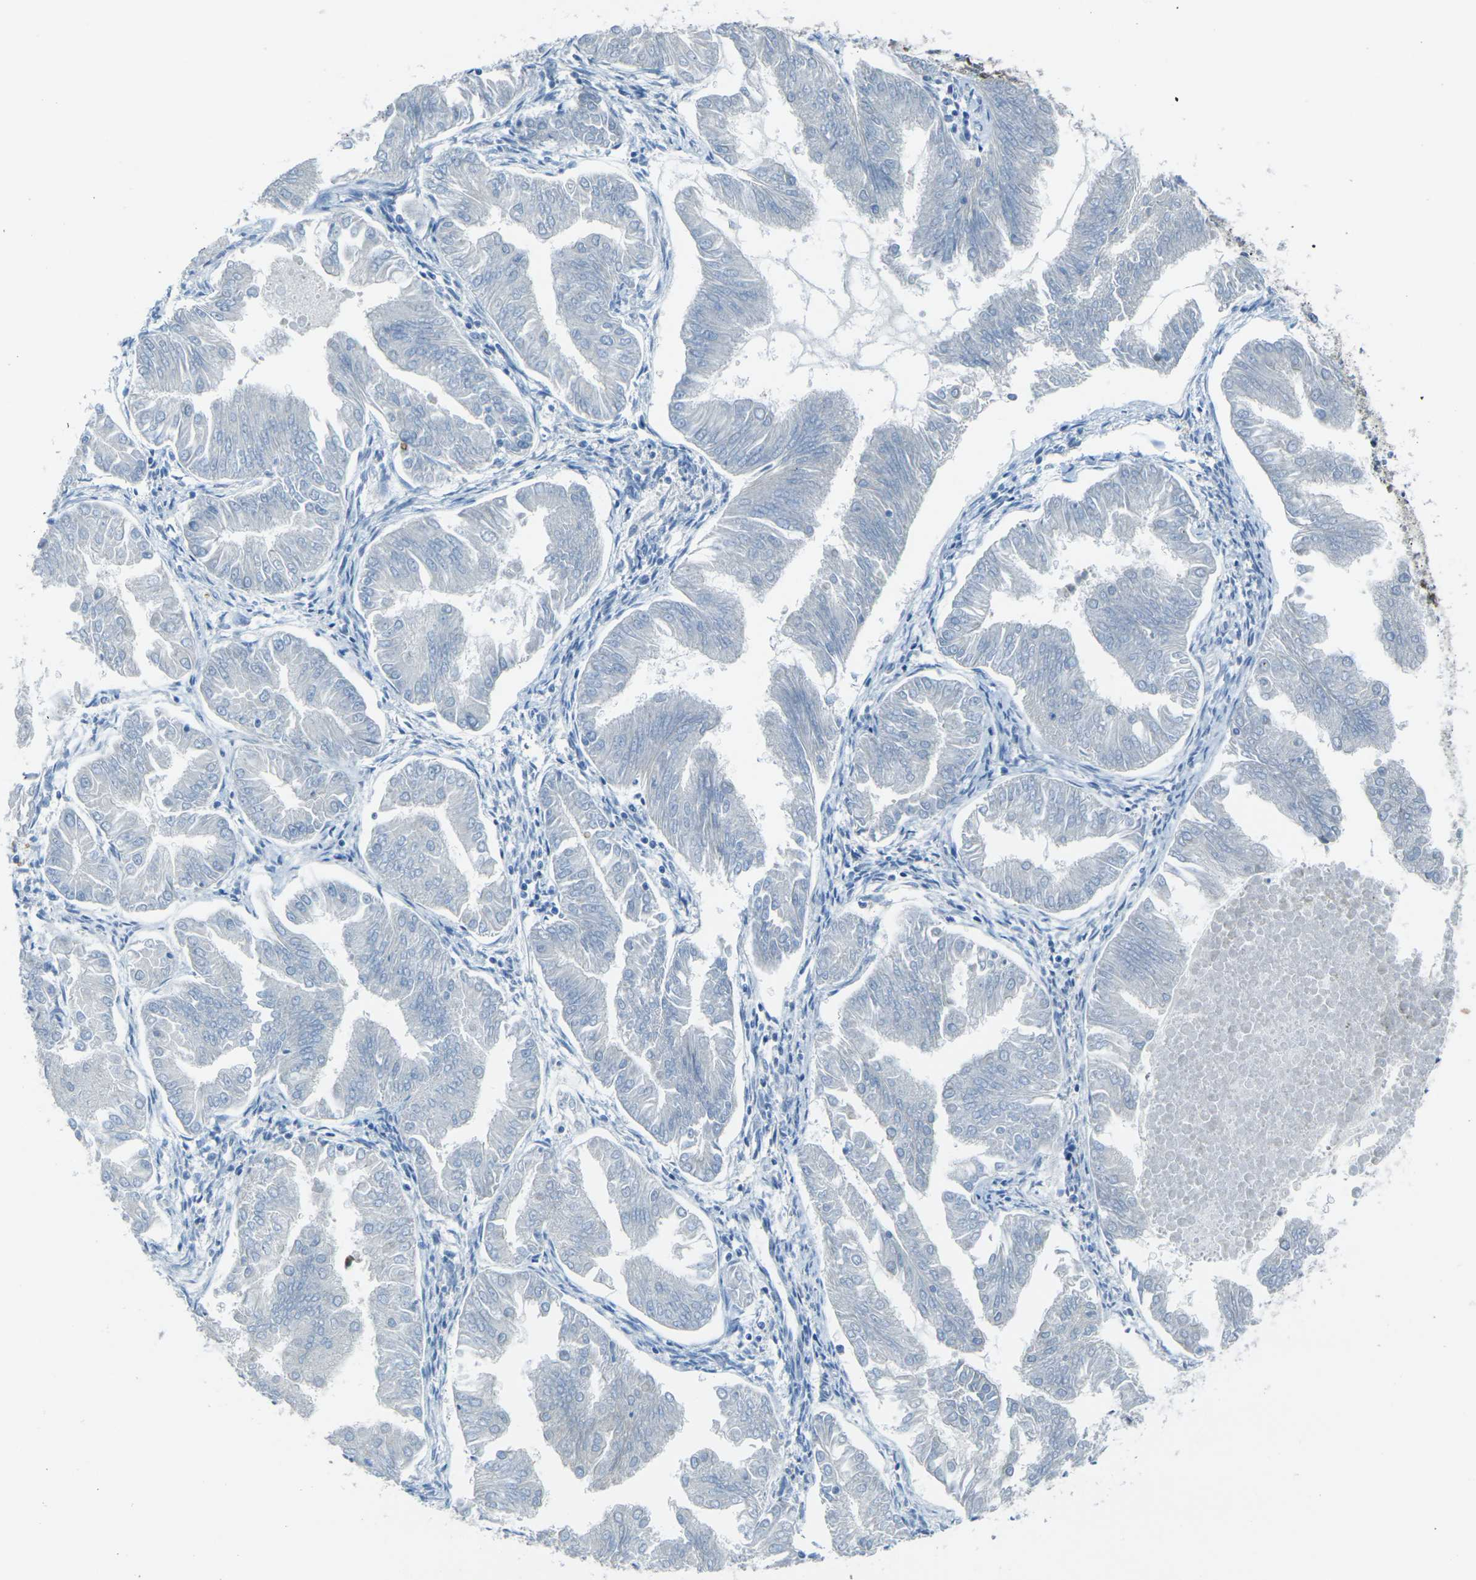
{"staining": {"intensity": "negative", "quantity": "none", "location": "none"}, "tissue": "endometrial cancer", "cell_type": "Tumor cells", "image_type": "cancer", "snomed": [{"axis": "morphology", "description": "Adenocarcinoma, NOS"}, {"axis": "topography", "description": "Endometrium"}], "caption": "This is an immunohistochemistry histopathology image of adenocarcinoma (endometrial). There is no positivity in tumor cells.", "gene": "CELSR2", "patient": {"sex": "female", "age": 53}}